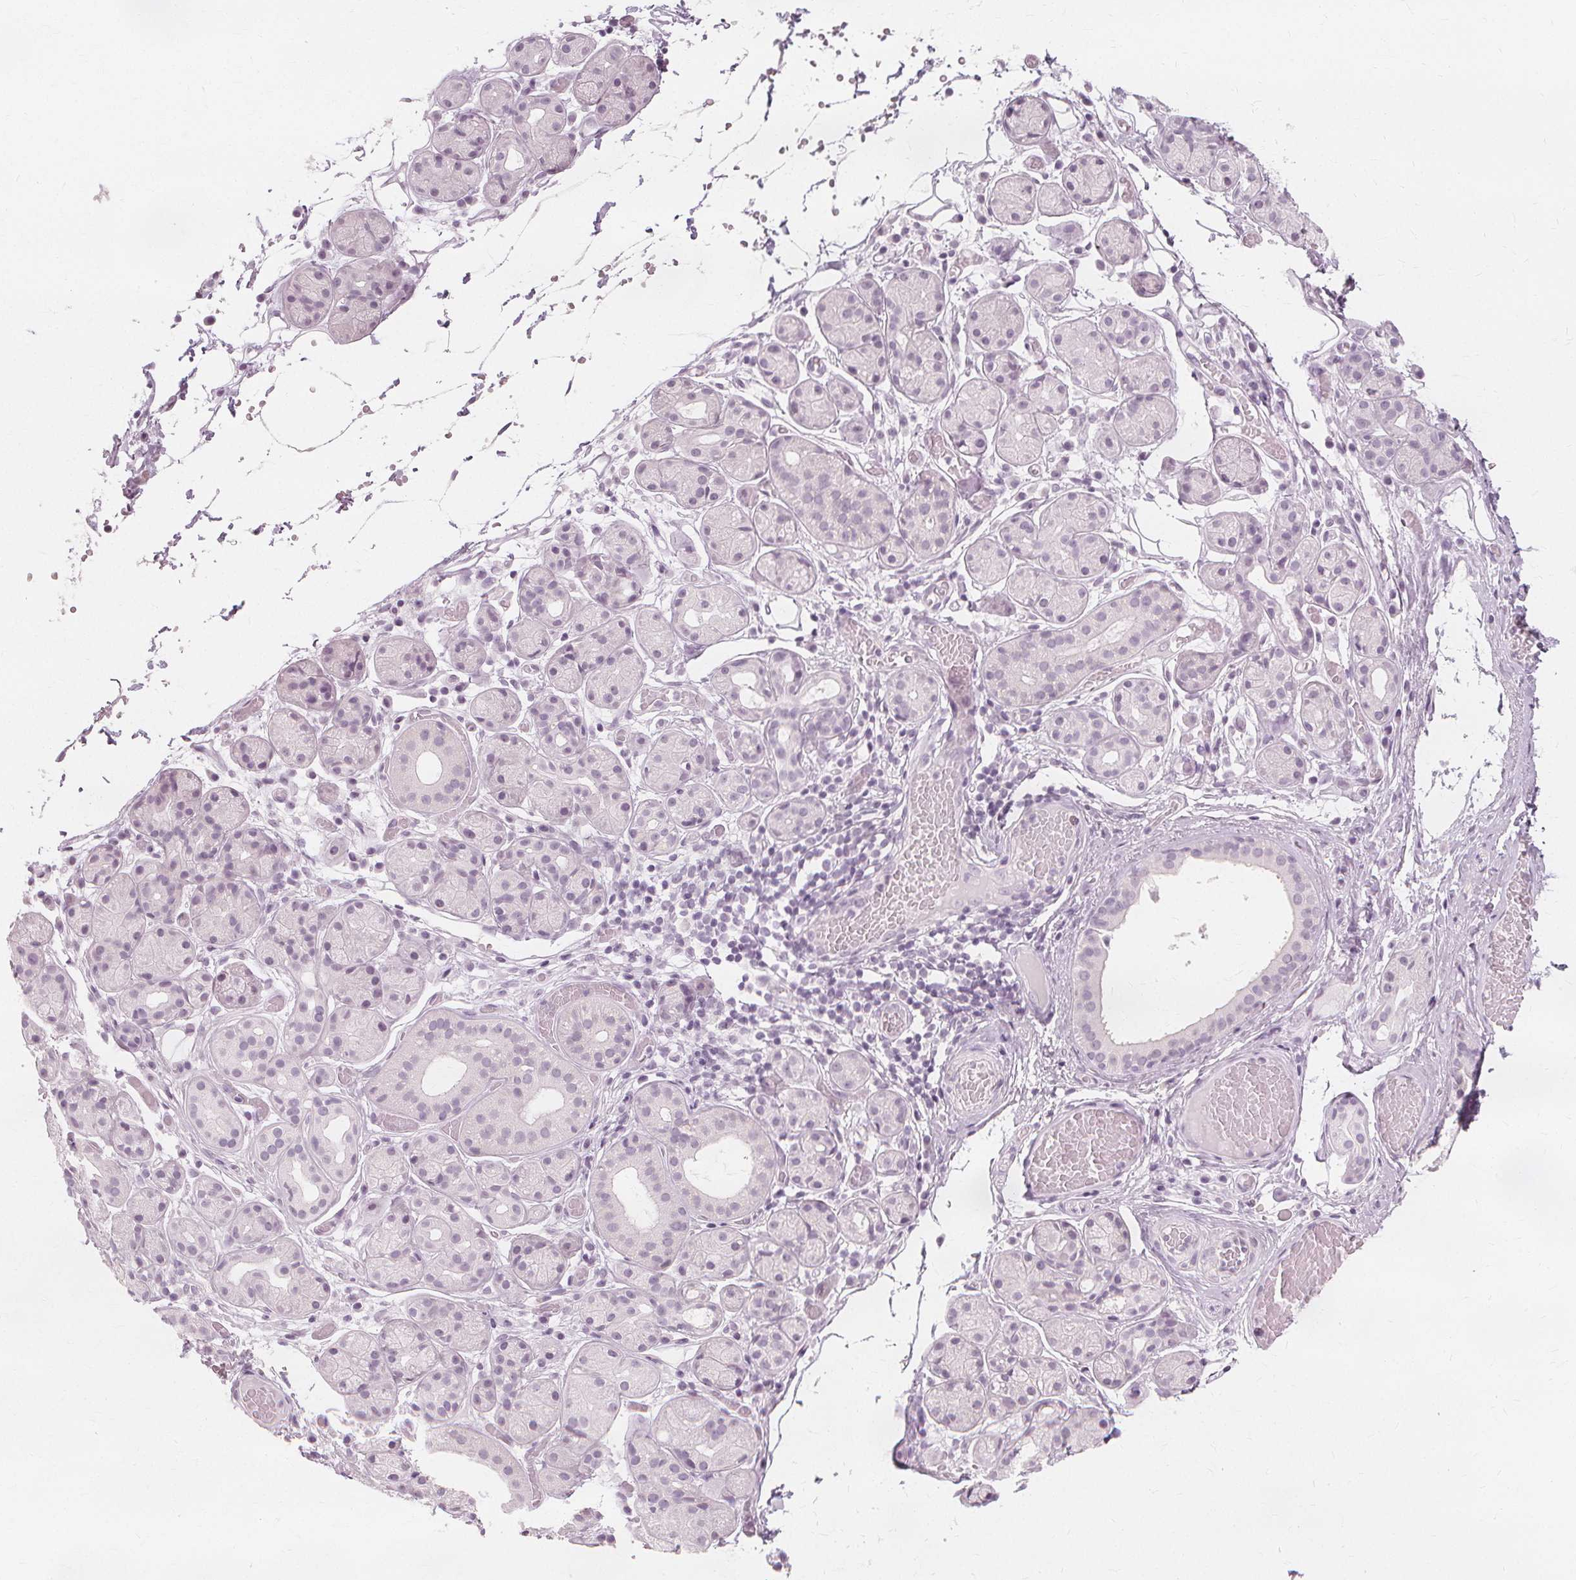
{"staining": {"intensity": "negative", "quantity": "none", "location": "none"}, "tissue": "salivary gland", "cell_type": "Glandular cells", "image_type": "normal", "snomed": [{"axis": "morphology", "description": "Normal tissue, NOS"}, {"axis": "topography", "description": "Salivary gland"}, {"axis": "topography", "description": "Peripheral nerve tissue"}], "caption": "DAB (3,3'-diaminobenzidine) immunohistochemical staining of normal human salivary gland exhibits no significant staining in glandular cells. Brightfield microscopy of immunohistochemistry (IHC) stained with DAB (3,3'-diaminobenzidine) (brown) and hematoxylin (blue), captured at high magnification.", "gene": "NXPE1", "patient": {"sex": "male", "age": 71}}